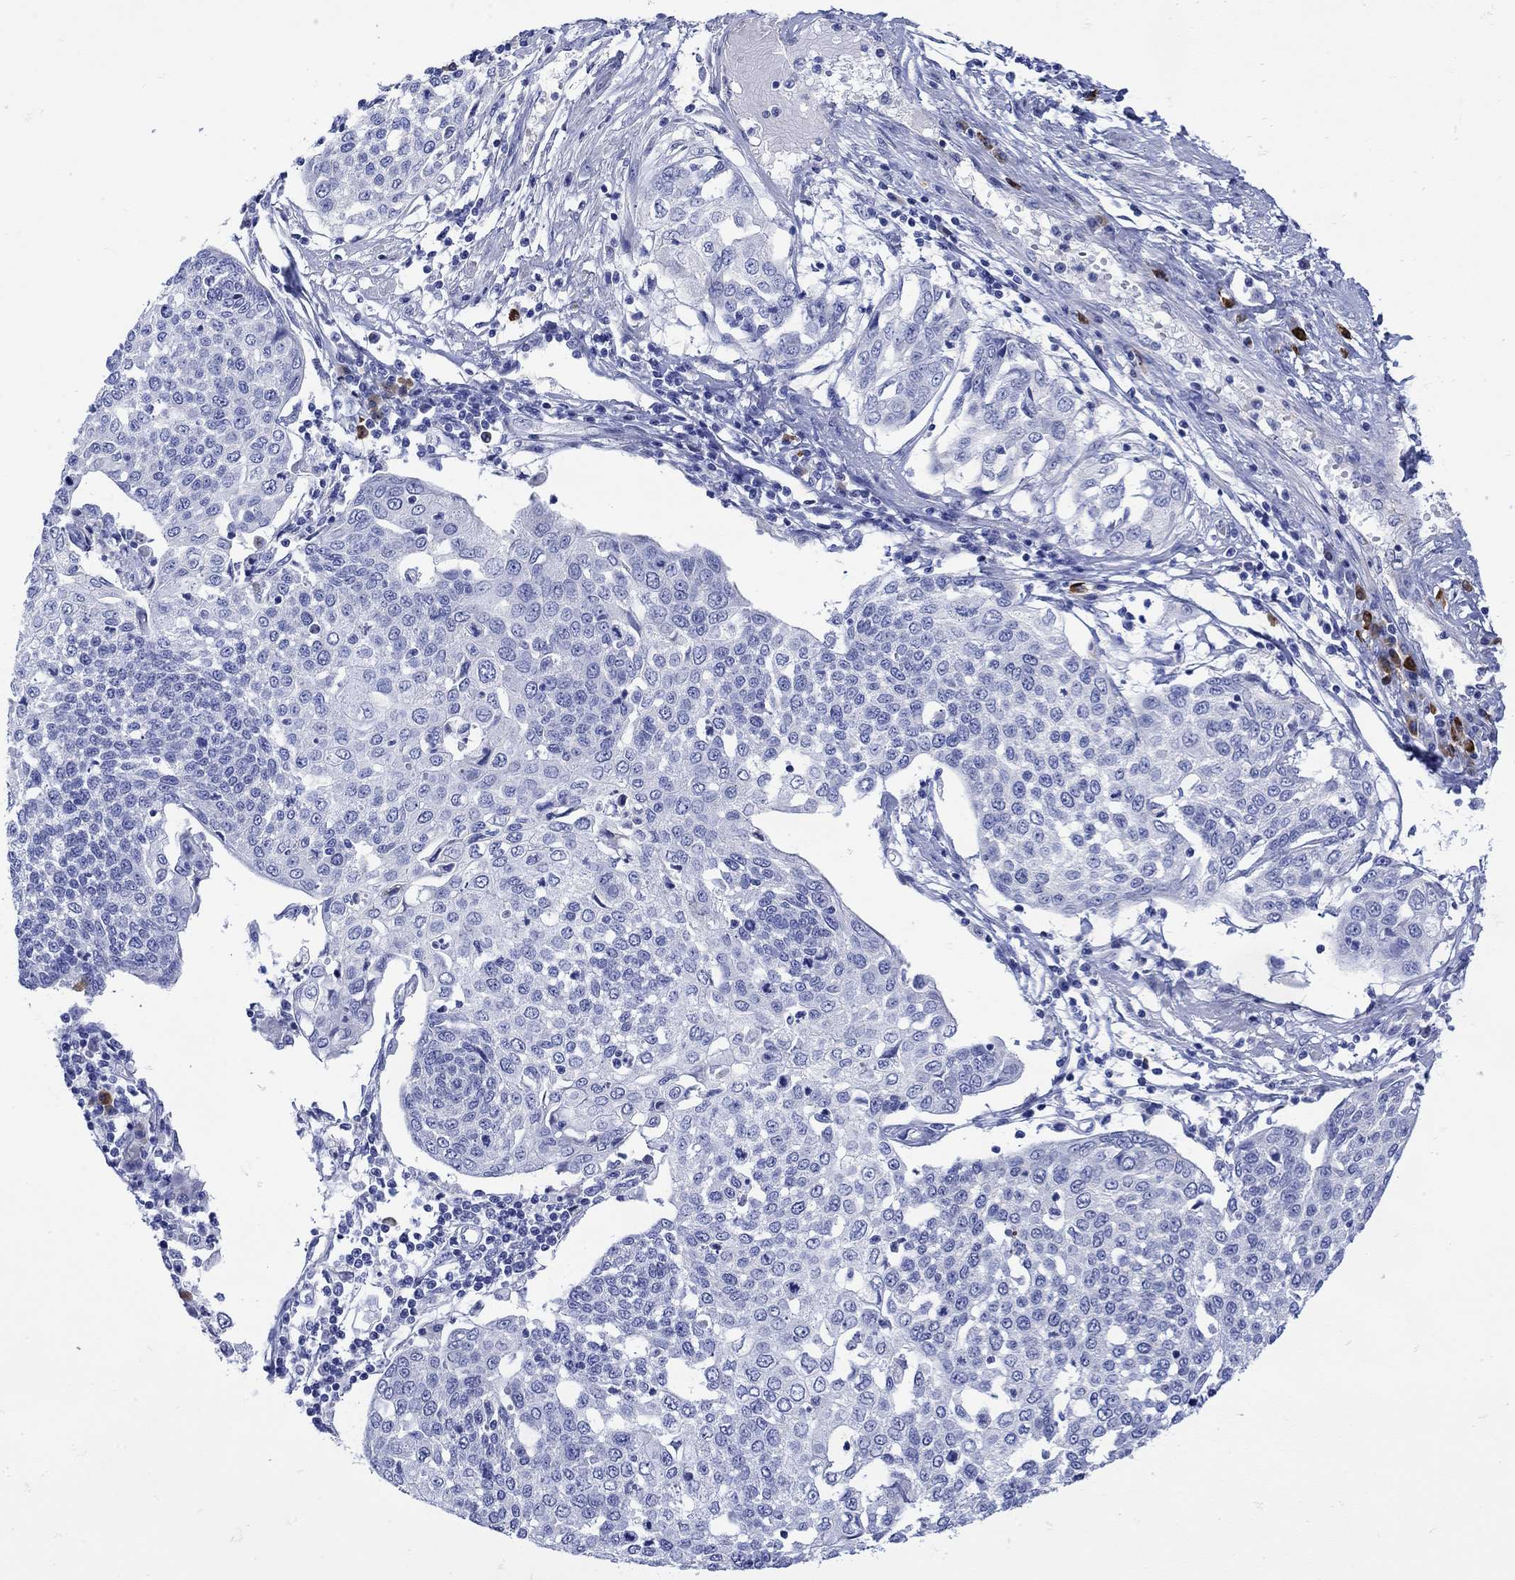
{"staining": {"intensity": "negative", "quantity": "none", "location": "none"}, "tissue": "cervical cancer", "cell_type": "Tumor cells", "image_type": "cancer", "snomed": [{"axis": "morphology", "description": "Squamous cell carcinoma, NOS"}, {"axis": "topography", "description": "Cervix"}], "caption": "An IHC image of cervical cancer (squamous cell carcinoma) is shown. There is no staining in tumor cells of cervical cancer (squamous cell carcinoma).", "gene": "ANKMY1", "patient": {"sex": "female", "age": 34}}